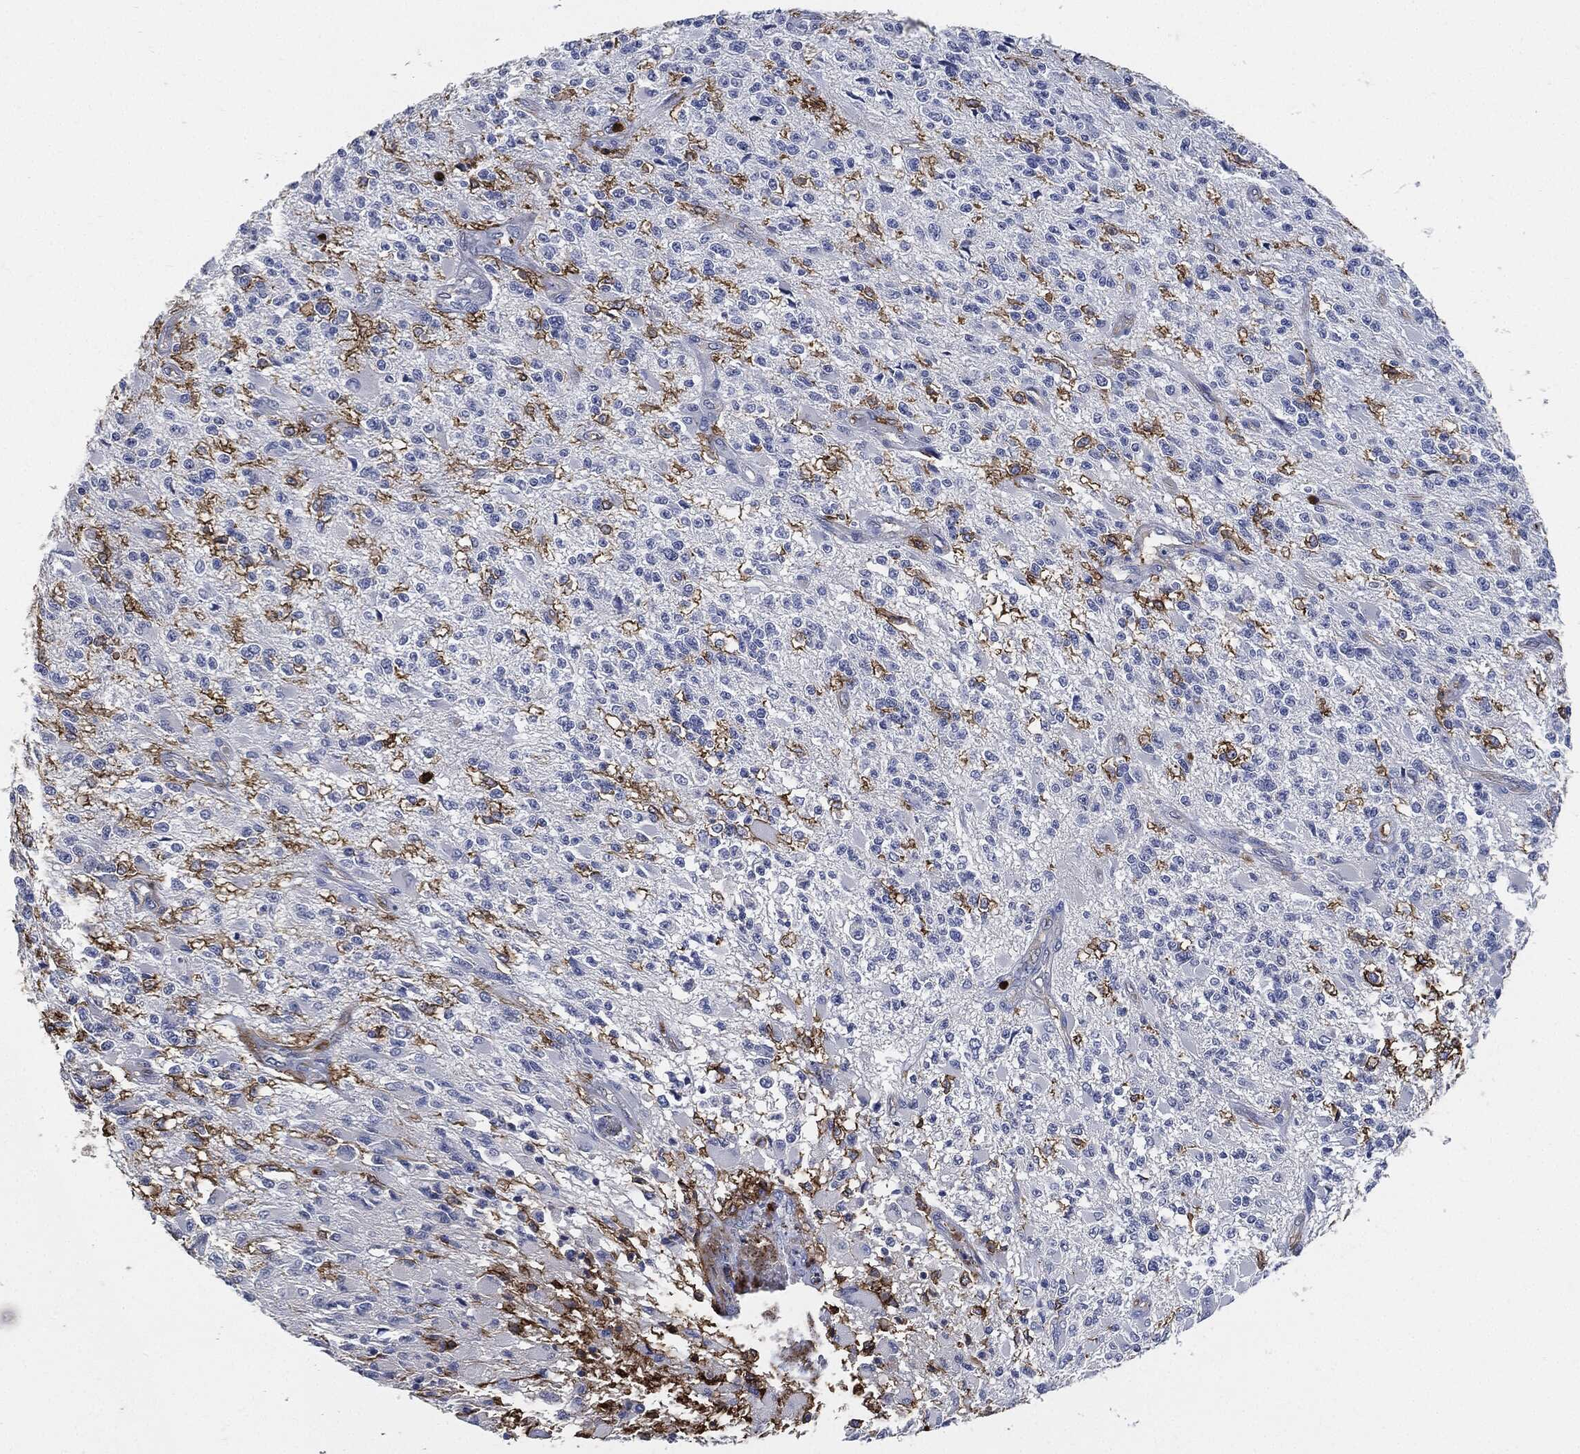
{"staining": {"intensity": "negative", "quantity": "none", "location": "none"}, "tissue": "glioma", "cell_type": "Tumor cells", "image_type": "cancer", "snomed": [{"axis": "morphology", "description": "Glioma, malignant, High grade"}, {"axis": "topography", "description": "Brain"}], "caption": "There is no significant staining in tumor cells of high-grade glioma (malignant). Nuclei are stained in blue.", "gene": "PTPRC", "patient": {"sex": "female", "age": 63}}